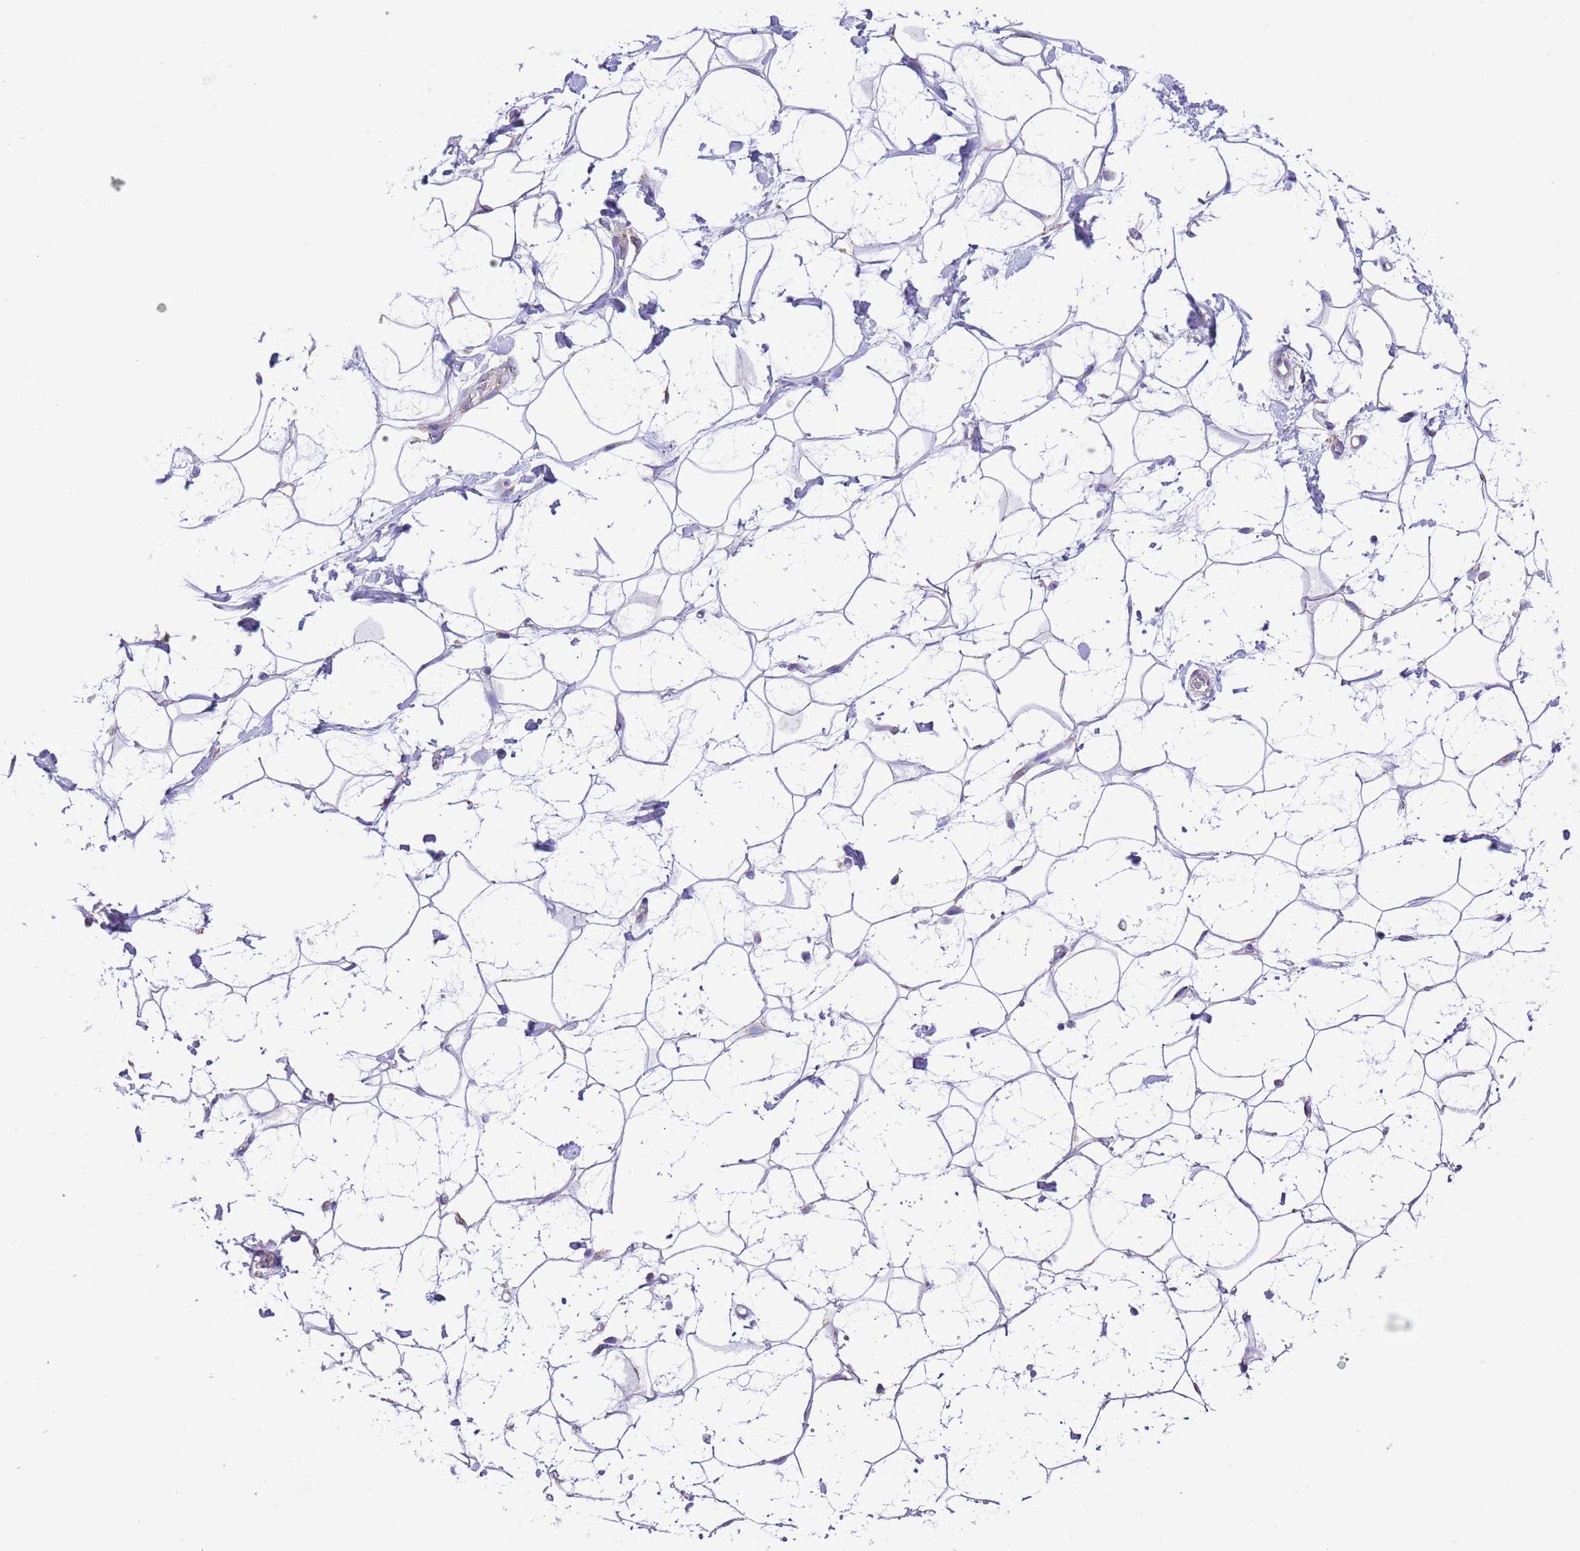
{"staining": {"intensity": "weak", "quantity": "<25%", "location": "cytoplasmic/membranous"}, "tissue": "adipose tissue", "cell_type": "Adipocytes", "image_type": "normal", "snomed": [{"axis": "morphology", "description": "Normal tissue, NOS"}, {"axis": "topography", "description": "Breast"}], "caption": "Immunohistochemical staining of unremarkable human adipose tissue demonstrates no significant expression in adipocytes.", "gene": "SS18L2", "patient": {"sex": "female", "age": 26}}